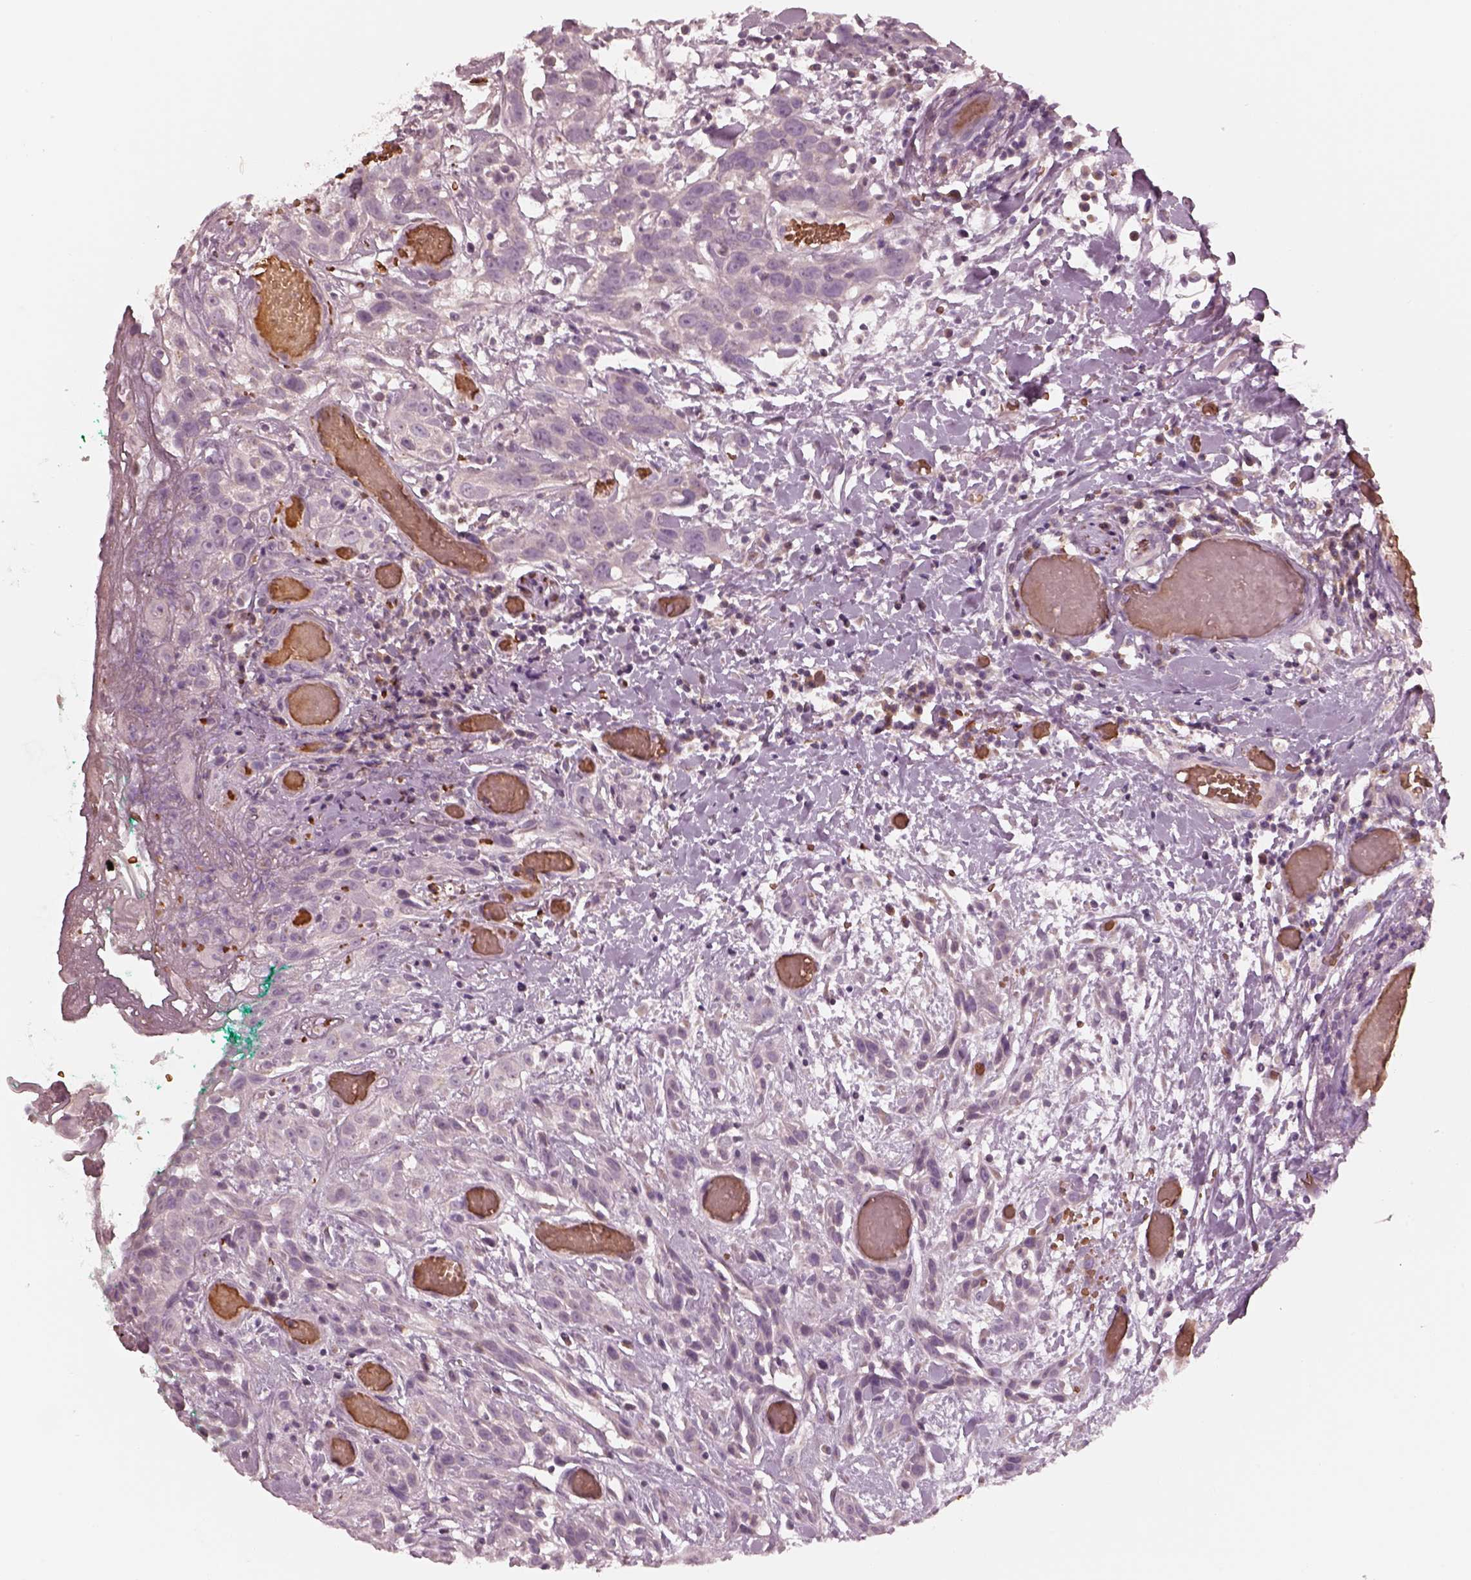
{"staining": {"intensity": "negative", "quantity": "none", "location": "none"}, "tissue": "head and neck cancer", "cell_type": "Tumor cells", "image_type": "cancer", "snomed": [{"axis": "morphology", "description": "Normal tissue, NOS"}, {"axis": "morphology", "description": "Squamous cell carcinoma, NOS"}, {"axis": "topography", "description": "Oral tissue"}, {"axis": "topography", "description": "Salivary gland"}, {"axis": "topography", "description": "Head-Neck"}], "caption": "DAB immunohistochemical staining of human head and neck cancer (squamous cell carcinoma) displays no significant positivity in tumor cells. (Immunohistochemistry (ihc), brightfield microscopy, high magnification).", "gene": "ANKLE1", "patient": {"sex": "female", "age": 62}}